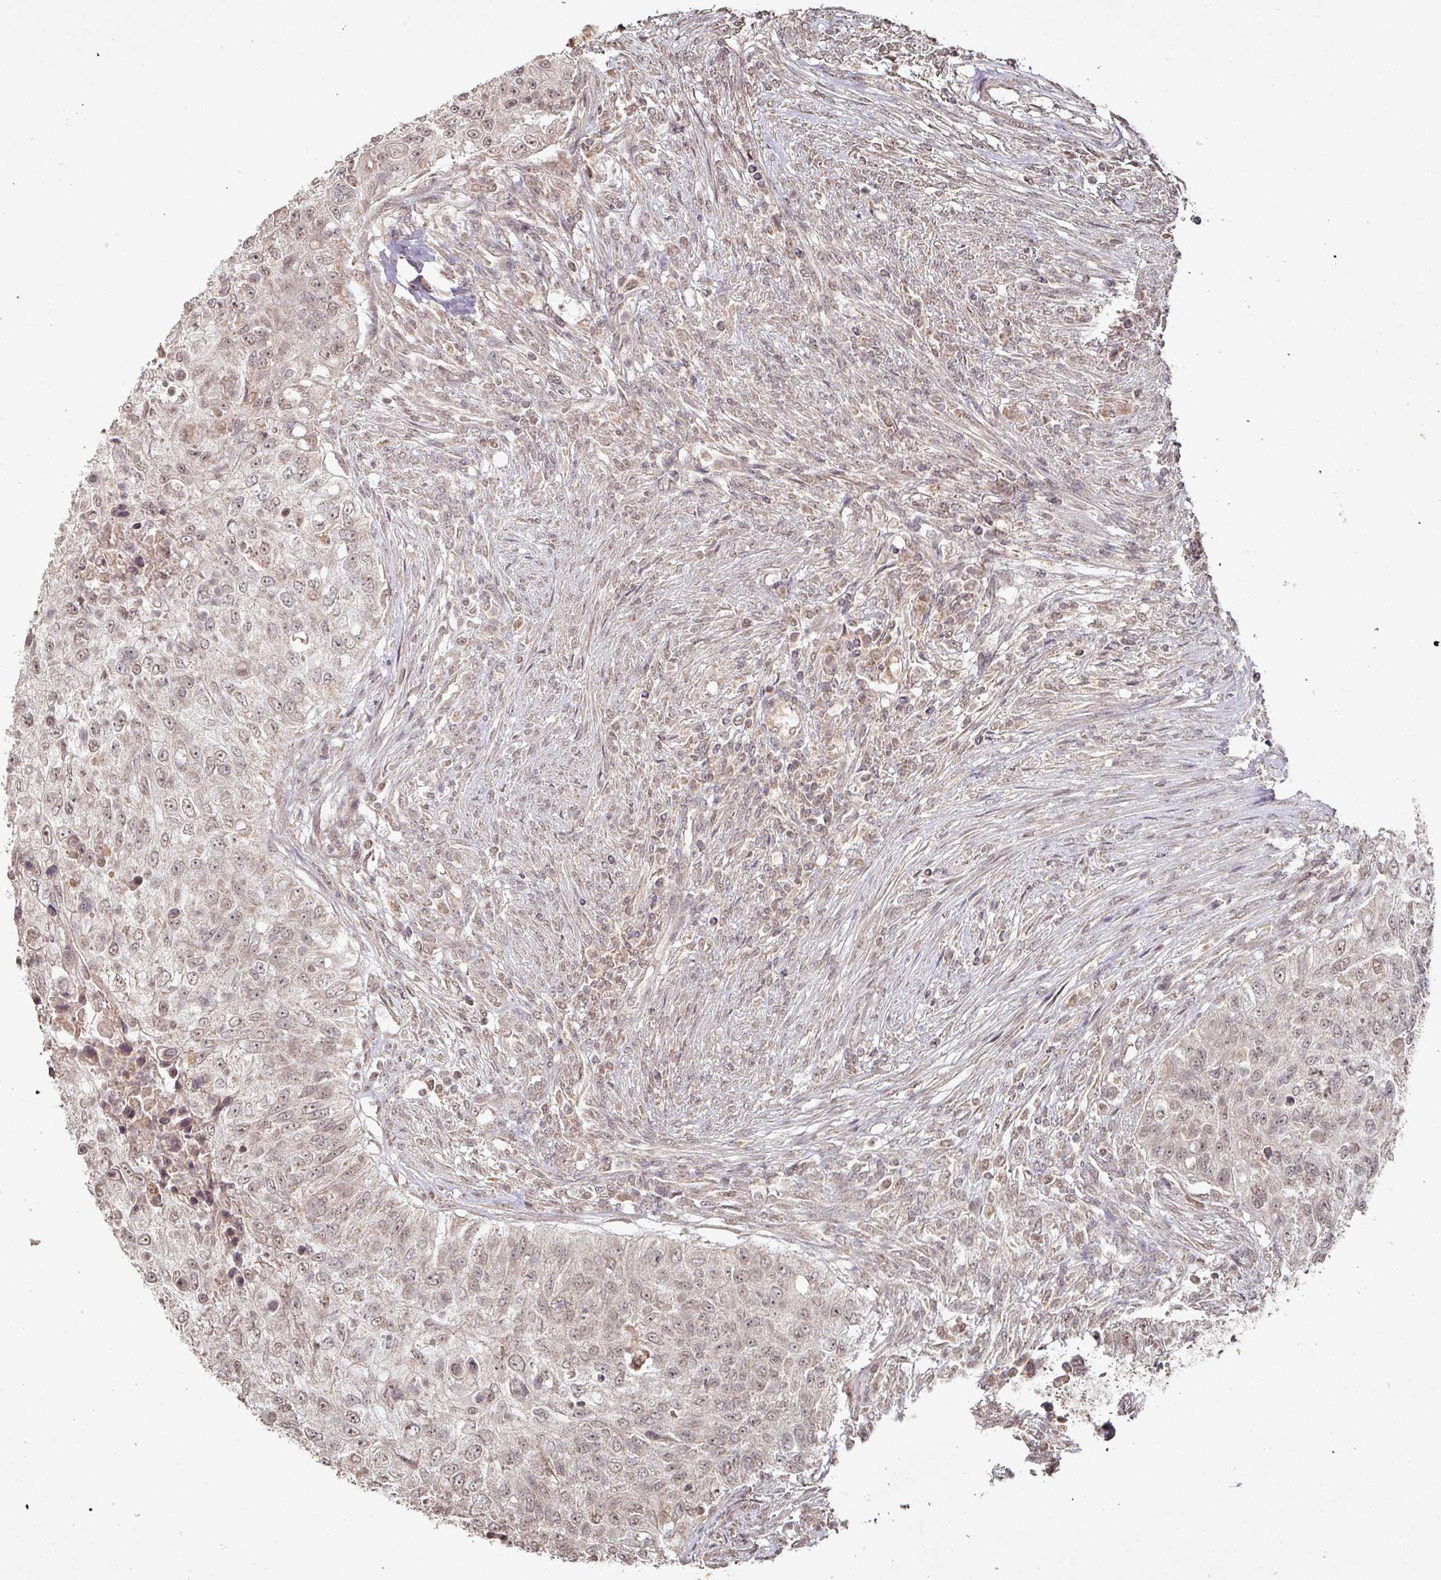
{"staining": {"intensity": "weak", "quantity": "25%-75%", "location": "cytoplasmic/membranous,nuclear"}, "tissue": "urothelial cancer", "cell_type": "Tumor cells", "image_type": "cancer", "snomed": [{"axis": "morphology", "description": "Urothelial carcinoma, High grade"}, {"axis": "topography", "description": "Urinary bladder"}], "caption": "There is low levels of weak cytoplasmic/membranous and nuclear staining in tumor cells of urothelial carcinoma (high-grade), as demonstrated by immunohistochemical staining (brown color).", "gene": "CAPN5", "patient": {"sex": "female", "age": 60}}